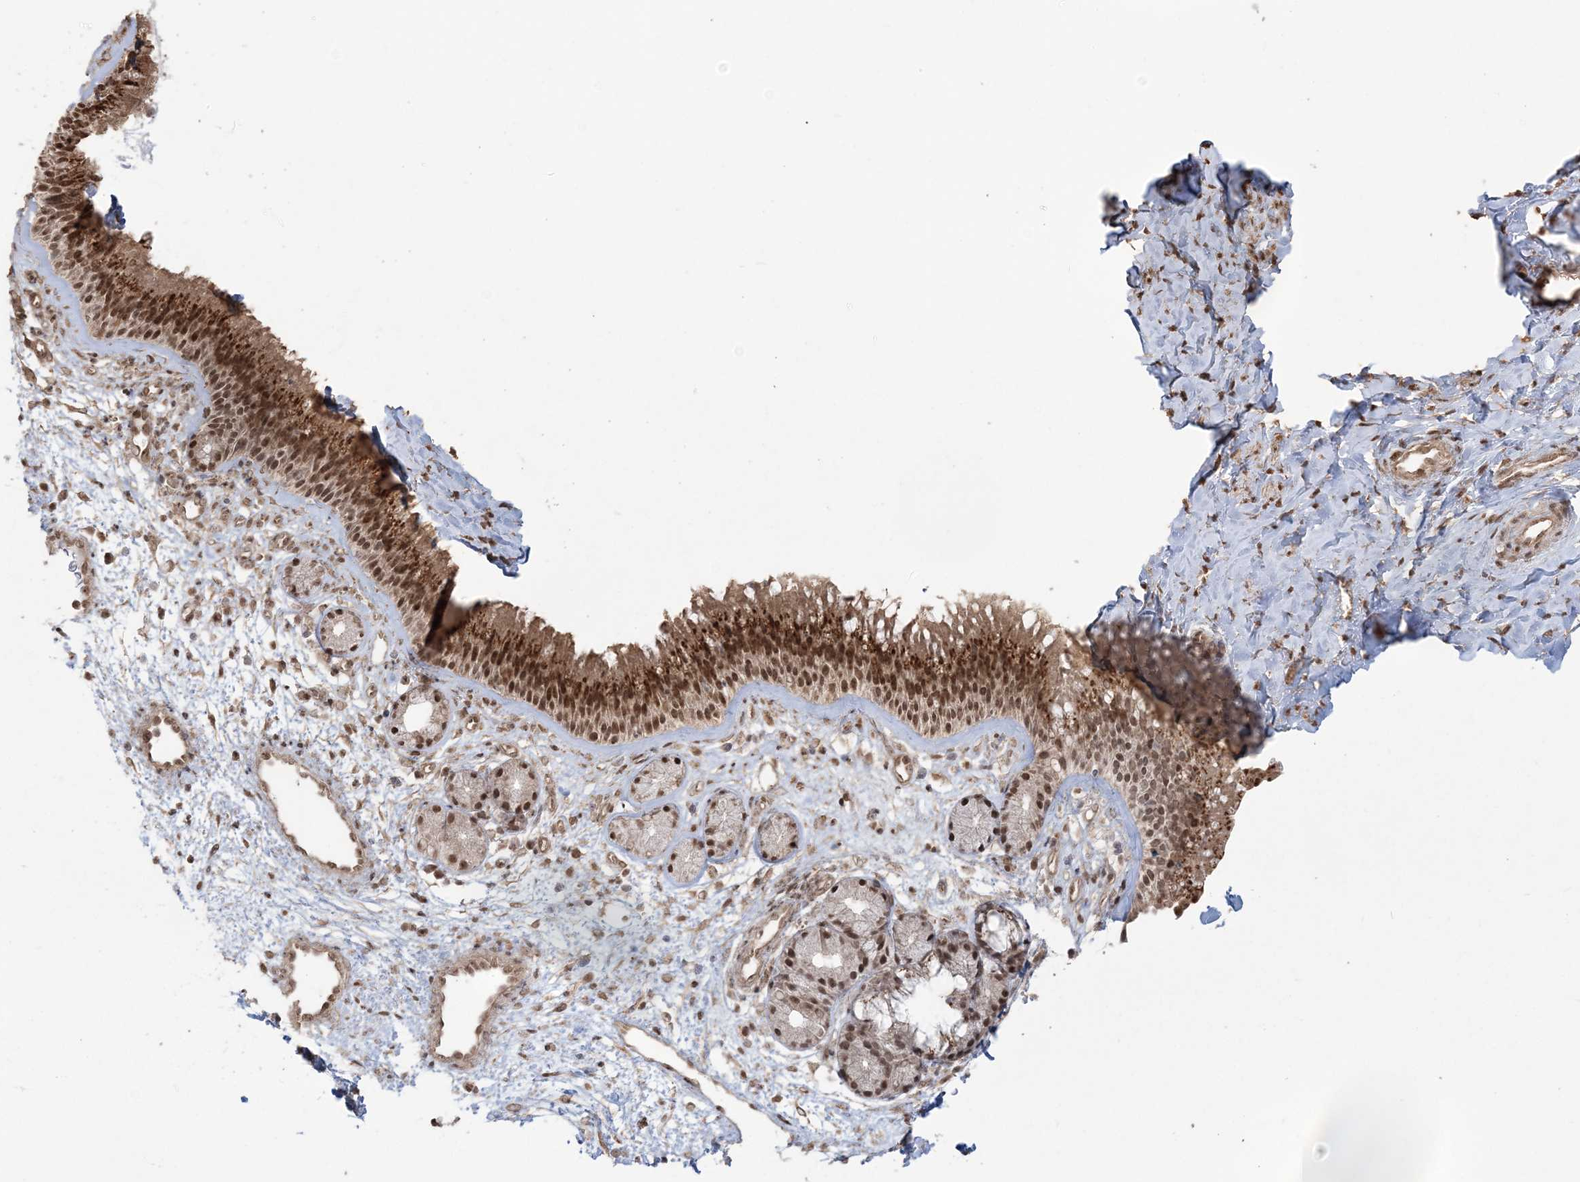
{"staining": {"intensity": "moderate", "quantity": ">75%", "location": "cytoplasmic/membranous,nuclear"}, "tissue": "nasopharynx", "cell_type": "Respiratory epithelial cells", "image_type": "normal", "snomed": [{"axis": "morphology", "description": "Normal tissue, NOS"}, {"axis": "morphology", "description": "Inflammation, NOS"}, {"axis": "morphology", "description": "Malignant melanoma, Metastatic site"}, {"axis": "topography", "description": "Nasopharynx"}], "caption": "There is medium levels of moderate cytoplasmic/membranous,nuclear staining in respiratory epithelial cells of benign nasopharynx, as demonstrated by immunohistochemical staining (brown color).", "gene": "ZNF839", "patient": {"sex": "male", "age": 70}}